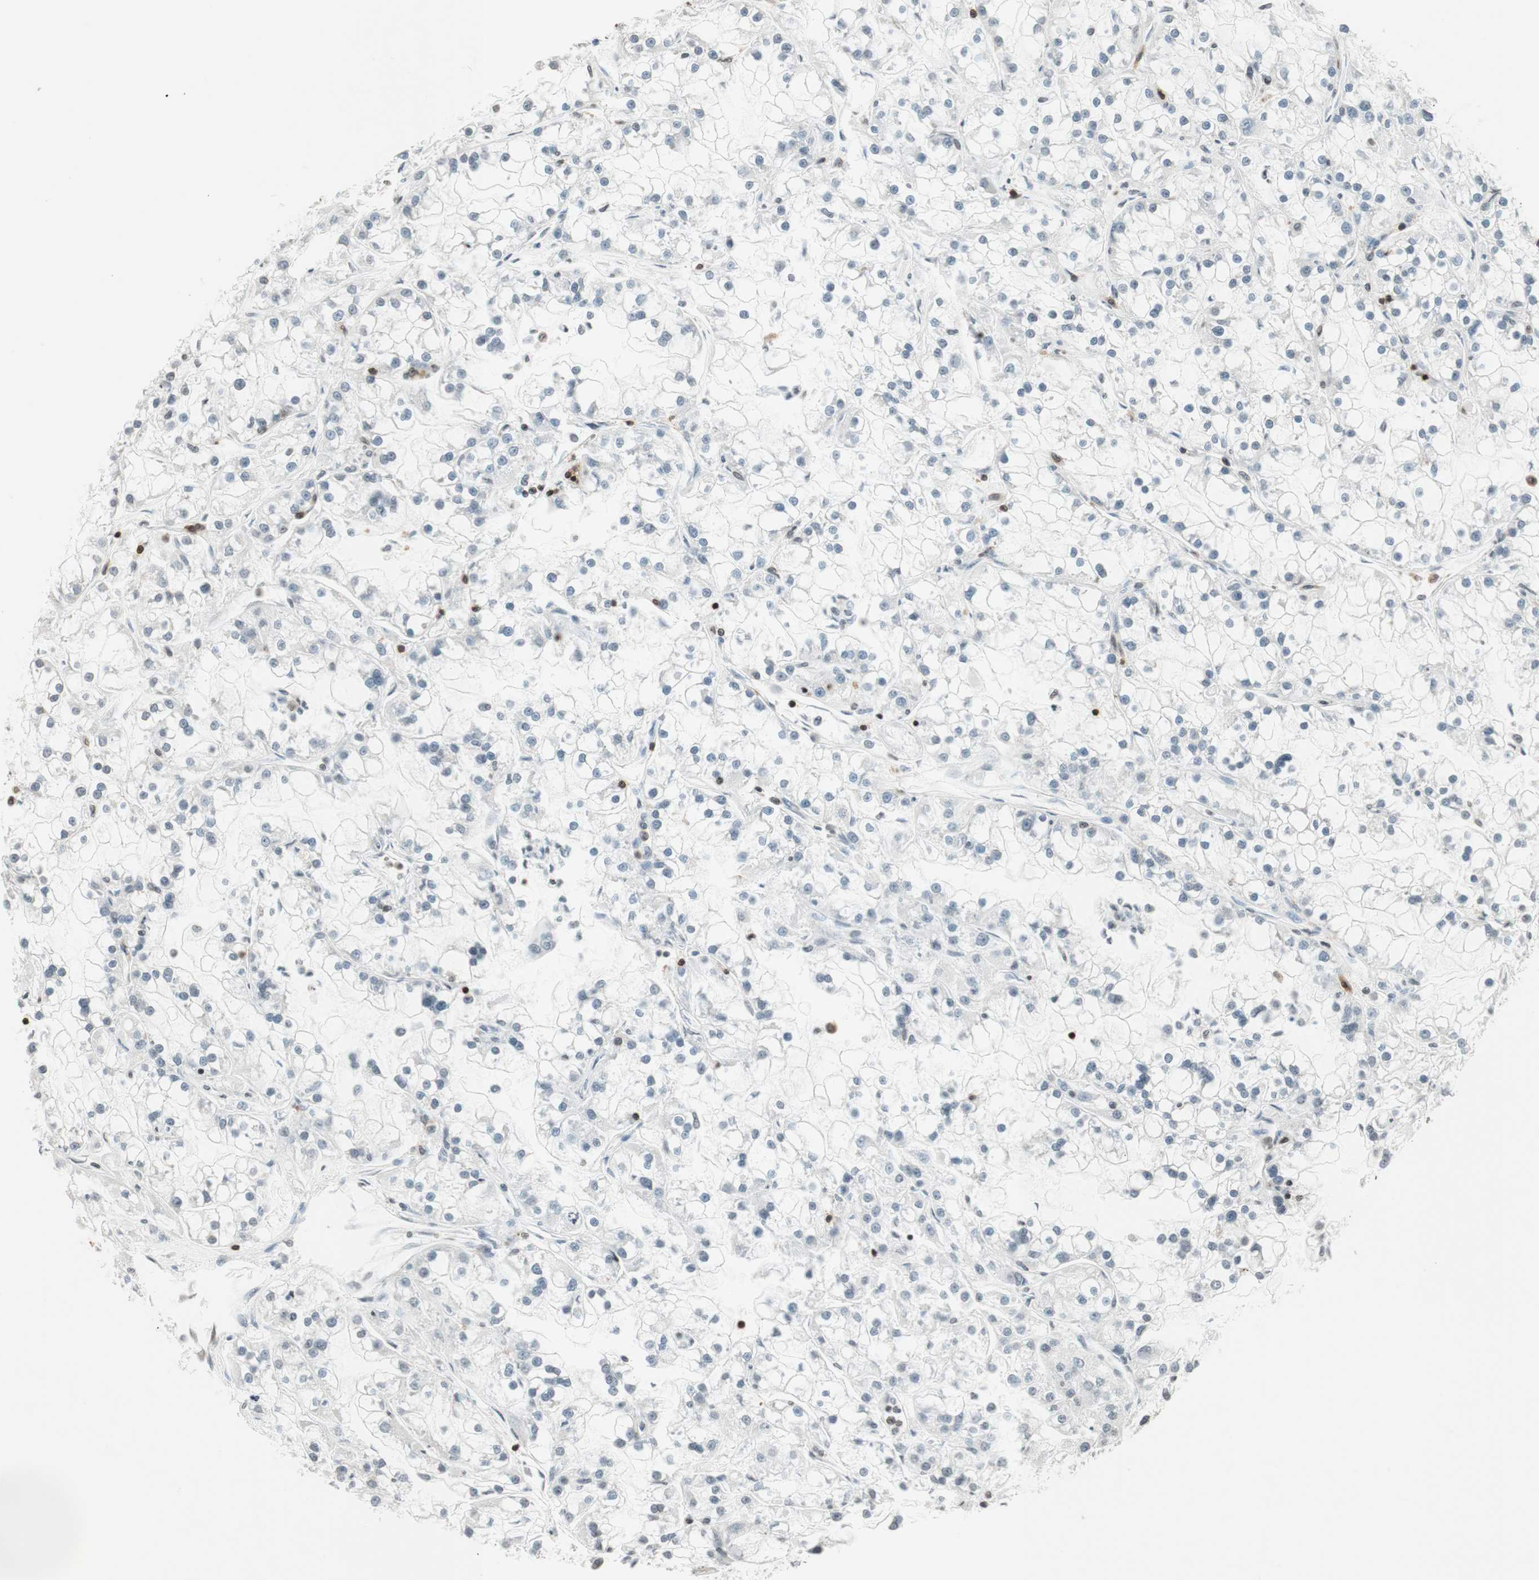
{"staining": {"intensity": "negative", "quantity": "none", "location": "none"}, "tissue": "renal cancer", "cell_type": "Tumor cells", "image_type": "cancer", "snomed": [{"axis": "morphology", "description": "Adenocarcinoma, NOS"}, {"axis": "topography", "description": "Kidney"}], "caption": "Immunohistochemistry (IHC) micrograph of human renal adenocarcinoma stained for a protein (brown), which reveals no positivity in tumor cells.", "gene": "WIPF1", "patient": {"sex": "female", "age": 52}}